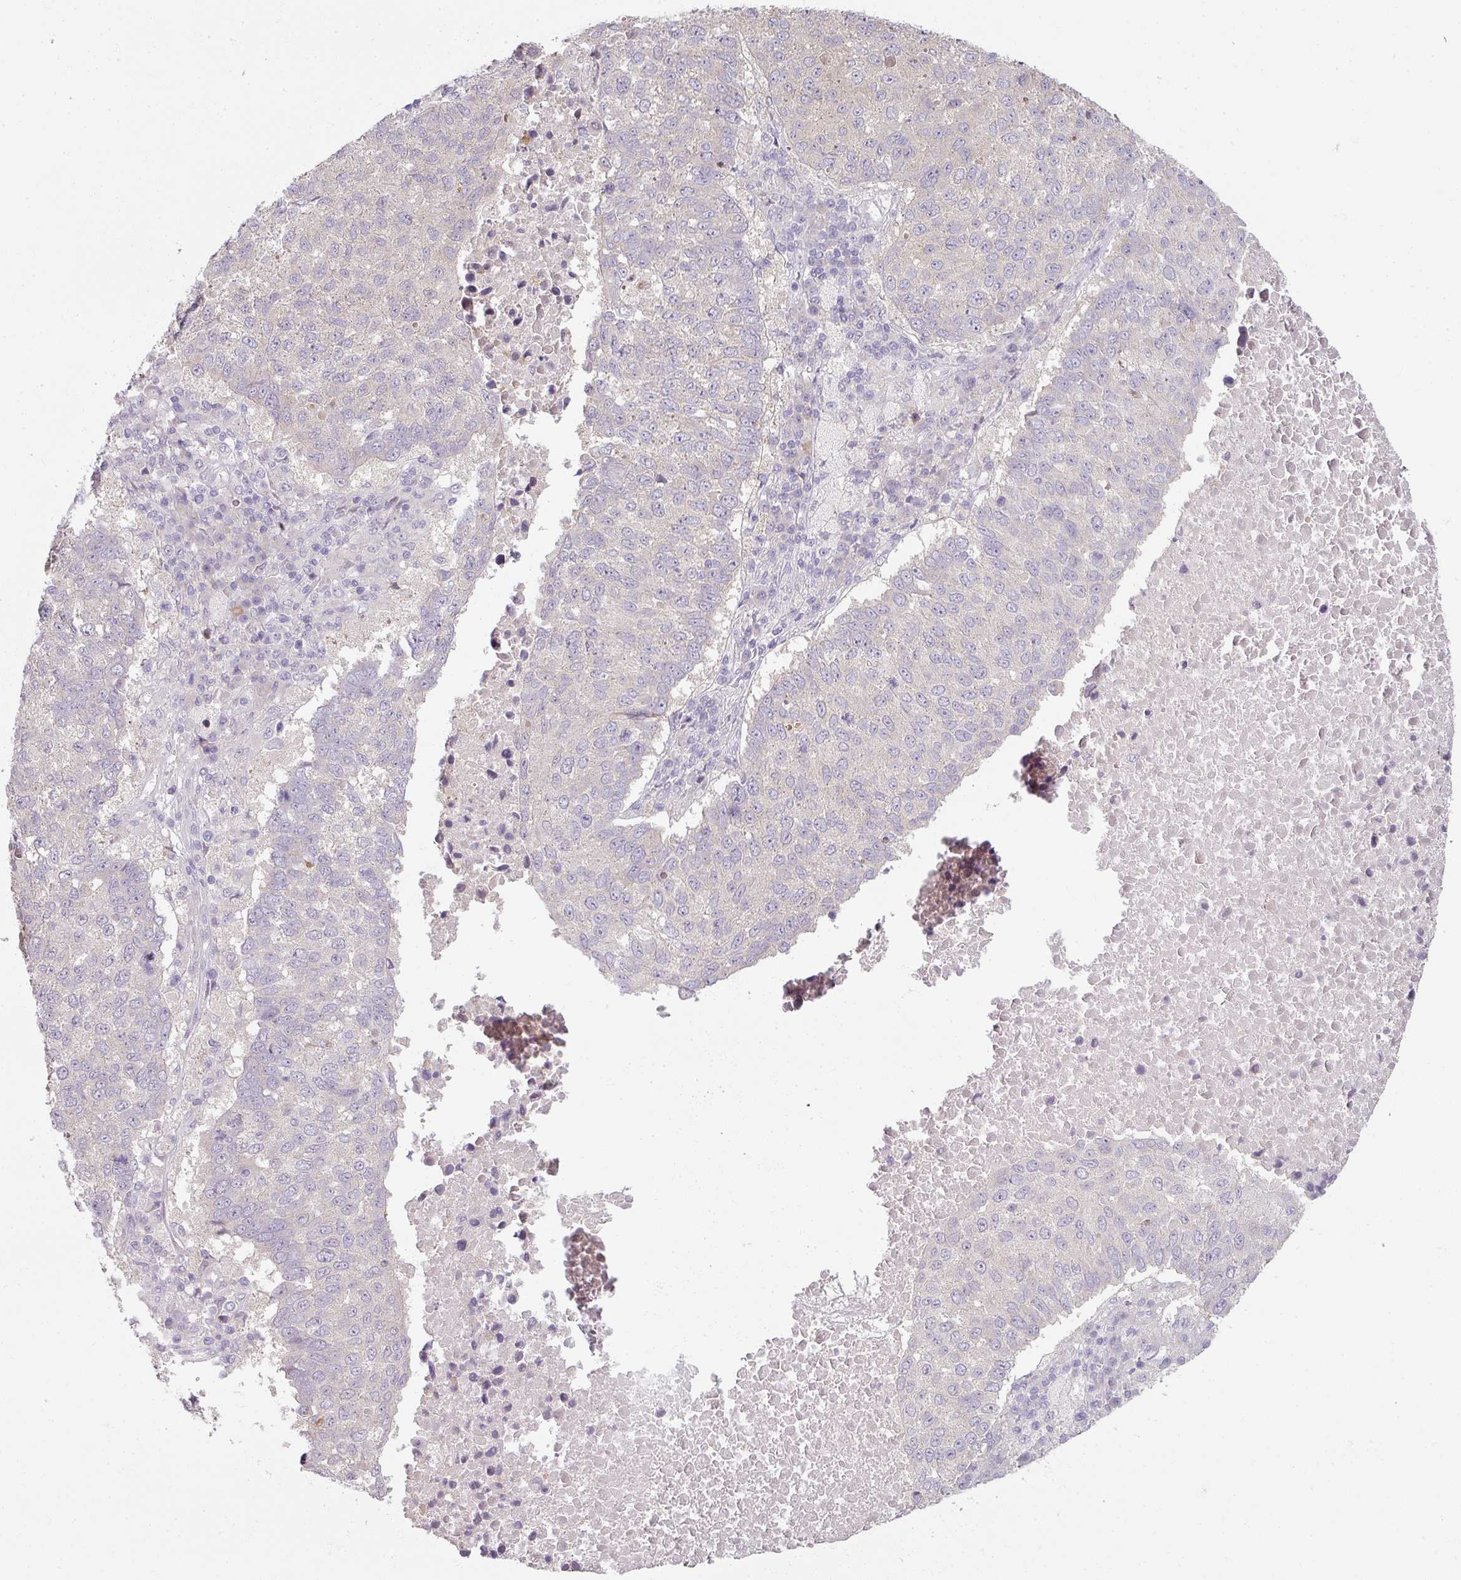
{"staining": {"intensity": "negative", "quantity": "none", "location": "none"}, "tissue": "lung cancer", "cell_type": "Tumor cells", "image_type": "cancer", "snomed": [{"axis": "morphology", "description": "Squamous cell carcinoma, NOS"}, {"axis": "topography", "description": "Lung"}], "caption": "Human squamous cell carcinoma (lung) stained for a protein using immunohistochemistry shows no staining in tumor cells.", "gene": "MYMK", "patient": {"sex": "male", "age": 73}}